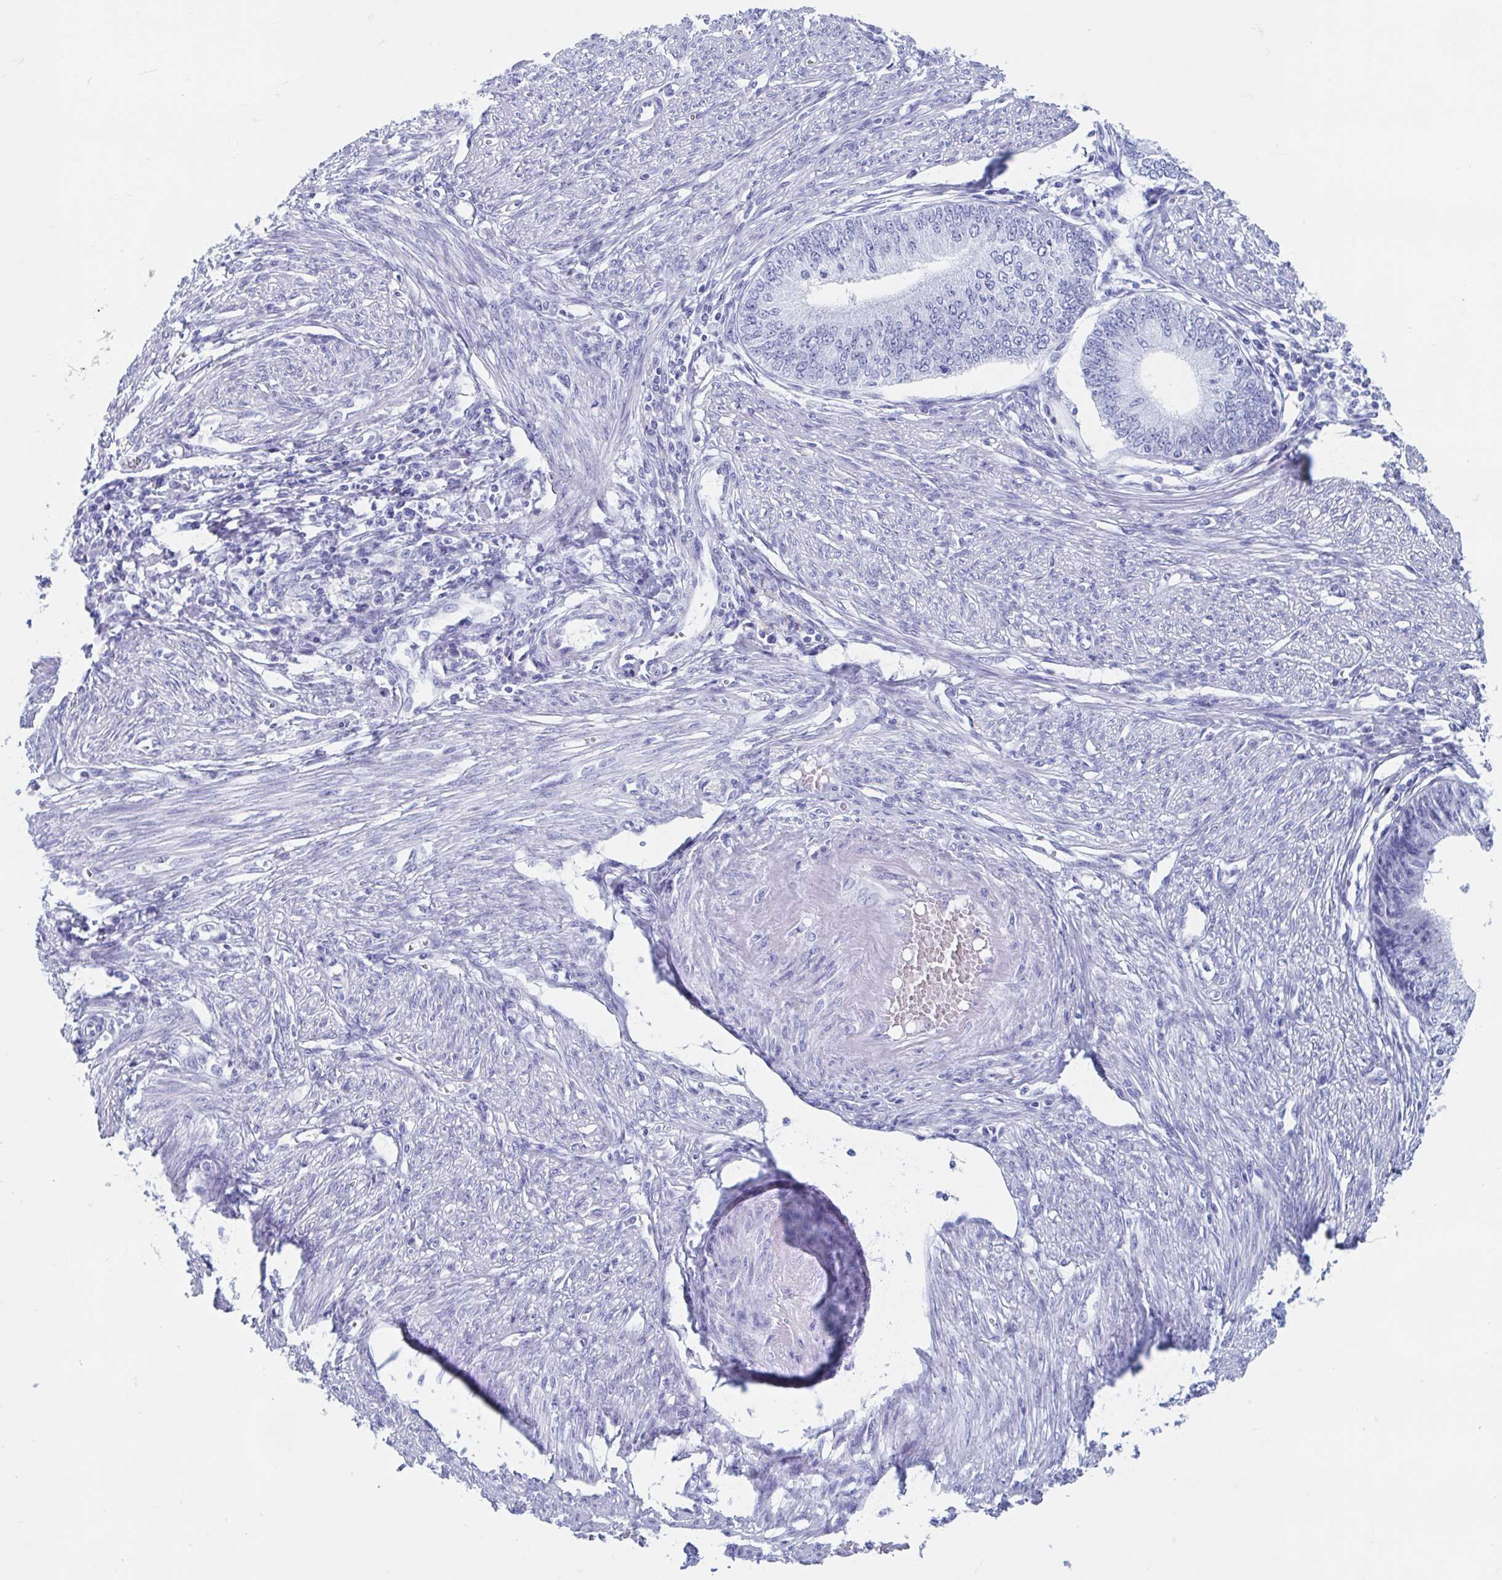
{"staining": {"intensity": "negative", "quantity": "none", "location": "none"}, "tissue": "endometrial cancer", "cell_type": "Tumor cells", "image_type": "cancer", "snomed": [{"axis": "morphology", "description": "Adenocarcinoma, NOS"}, {"axis": "topography", "description": "Endometrium"}], "caption": "Photomicrograph shows no protein expression in tumor cells of endometrial cancer tissue.", "gene": "HDGFL1", "patient": {"sex": "female", "age": 68}}